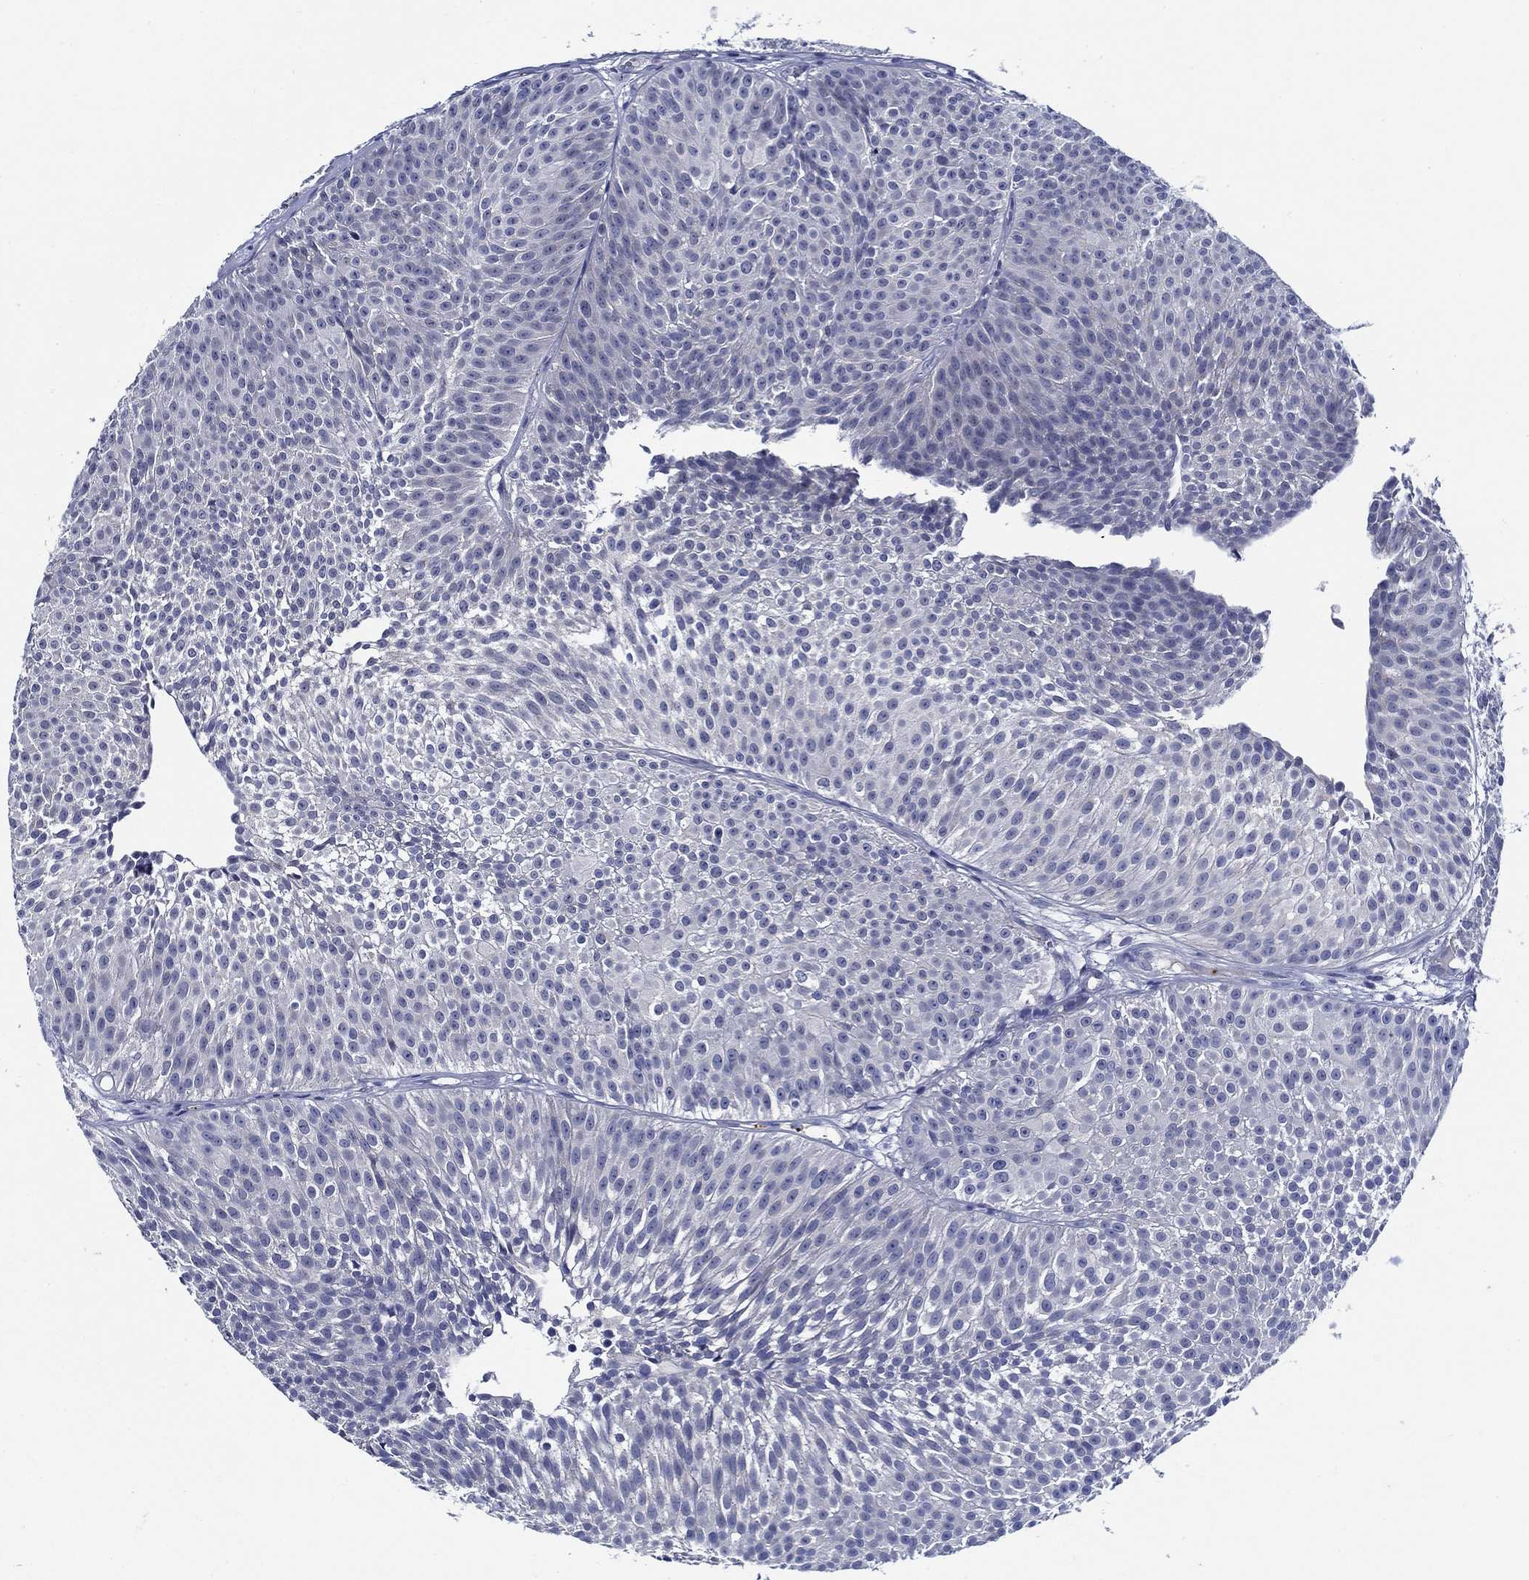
{"staining": {"intensity": "negative", "quantity": "none", "location": "none"}, "tissue": "urothelial cancer", "cell_type": "Tumor cells", "image_type": "cancer", "snomed": [{"axis": "morphology", "description": "Urothelial carcinoma, Low grade"}, {"axis": "topography", "description": "Urinary bladder"}], "caption": "A high-resolution histopathology image shows immunohistochemistry (IHC) staining of low-grade urothelial carcinoma, which reveals no significant staining in tumor cells. (DAB IHC, high magnification).", "gene": "ALOX12", "patient": {"sex": "male", "age": 63}}